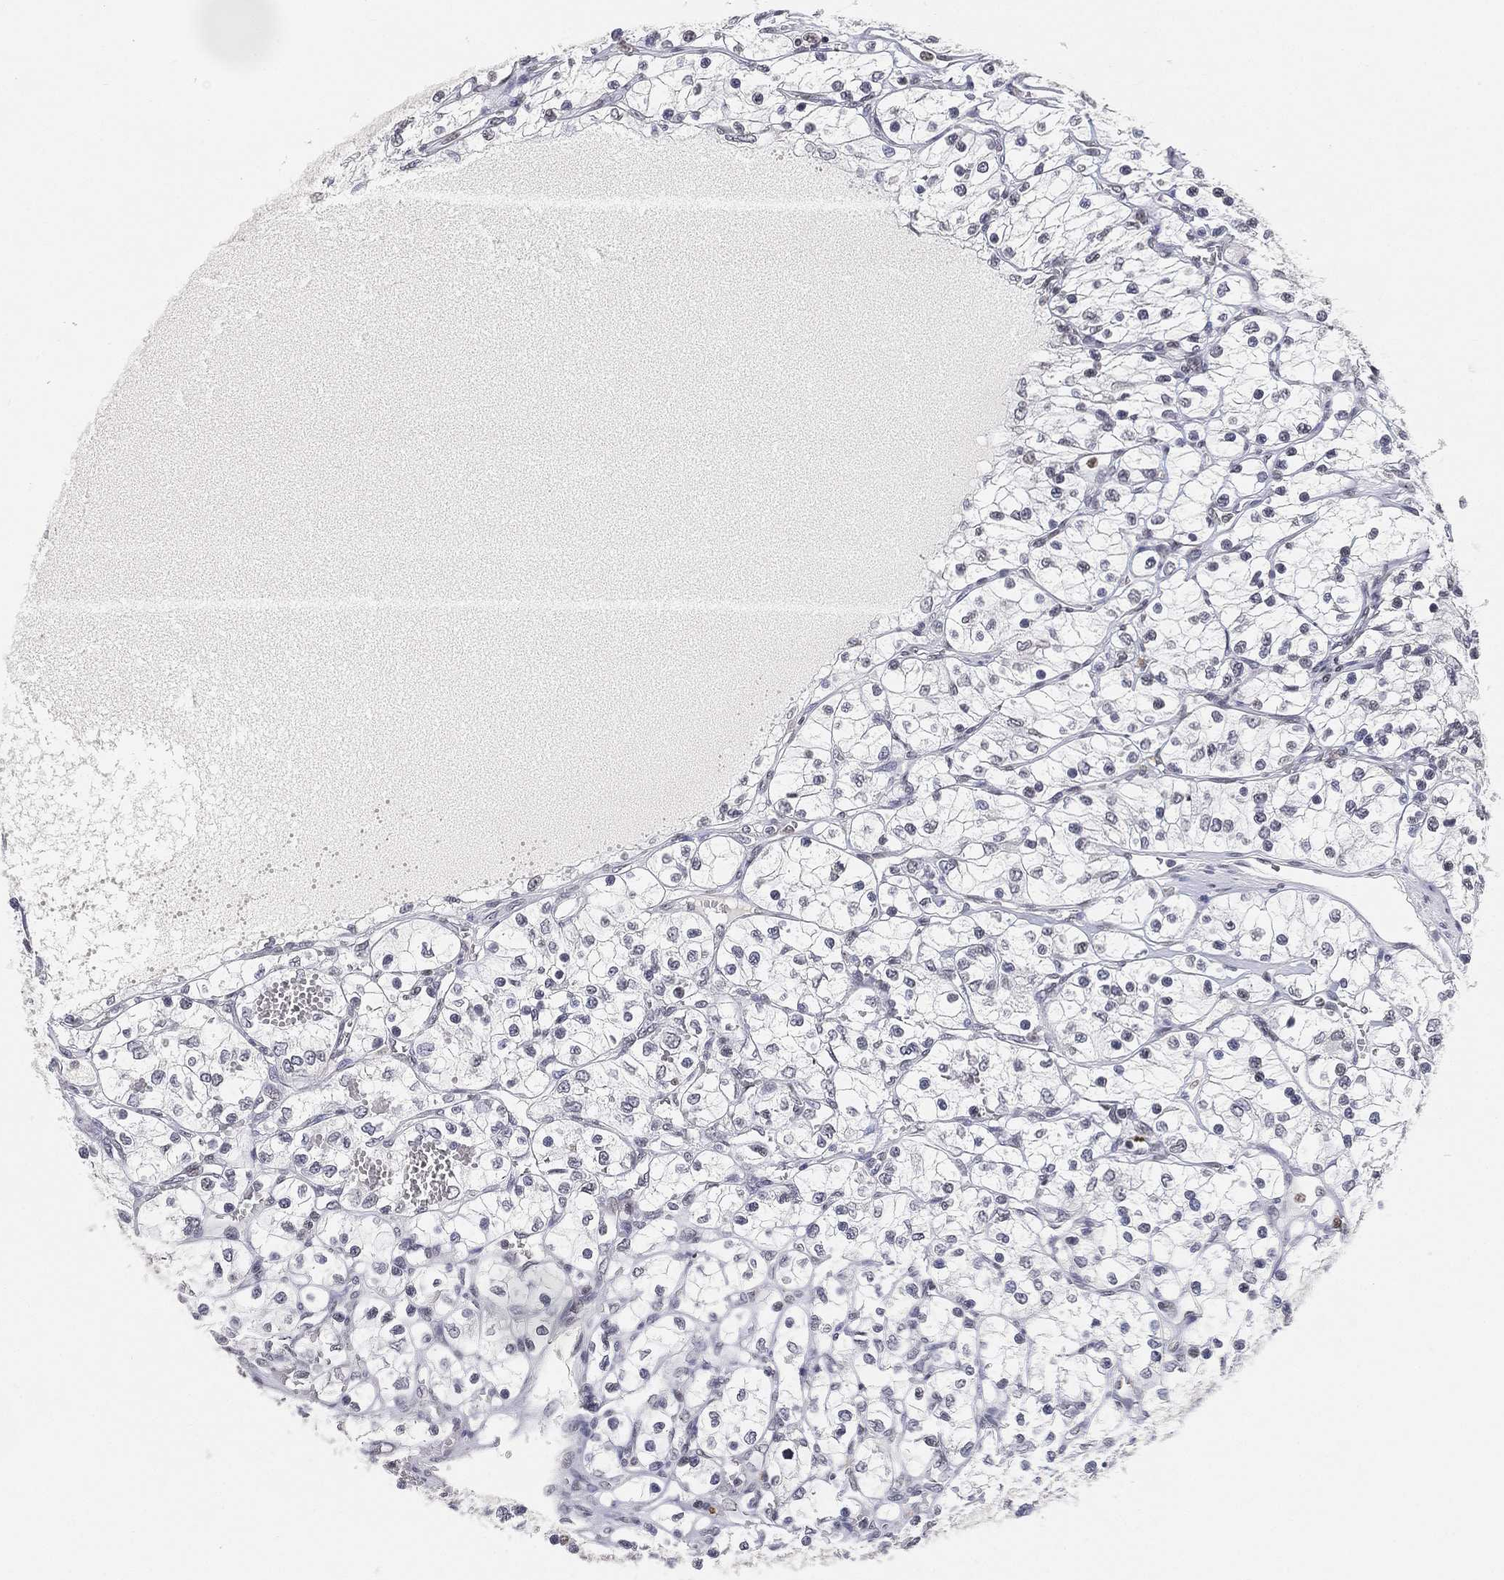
{"staining": {"intensity": "negative", "quantity": "none", "location": "none"}, "tissue": "renal cancer", "cell_type": "Tumor cells", "image_type": "cancer", "snomed": [{"axis": "morphology", "description": "Adenocarcinoma, NOS"}, {"axis": "topography", "description": "Kidney"}], "caption": "Immunohistochemistry micrograph of renal cancer (adenocarcinoma) stained for a protein (brown), which shows no expression in tumor cells.", "gene": "ARG1", "patient": {"sex": "female", "age": 69}}